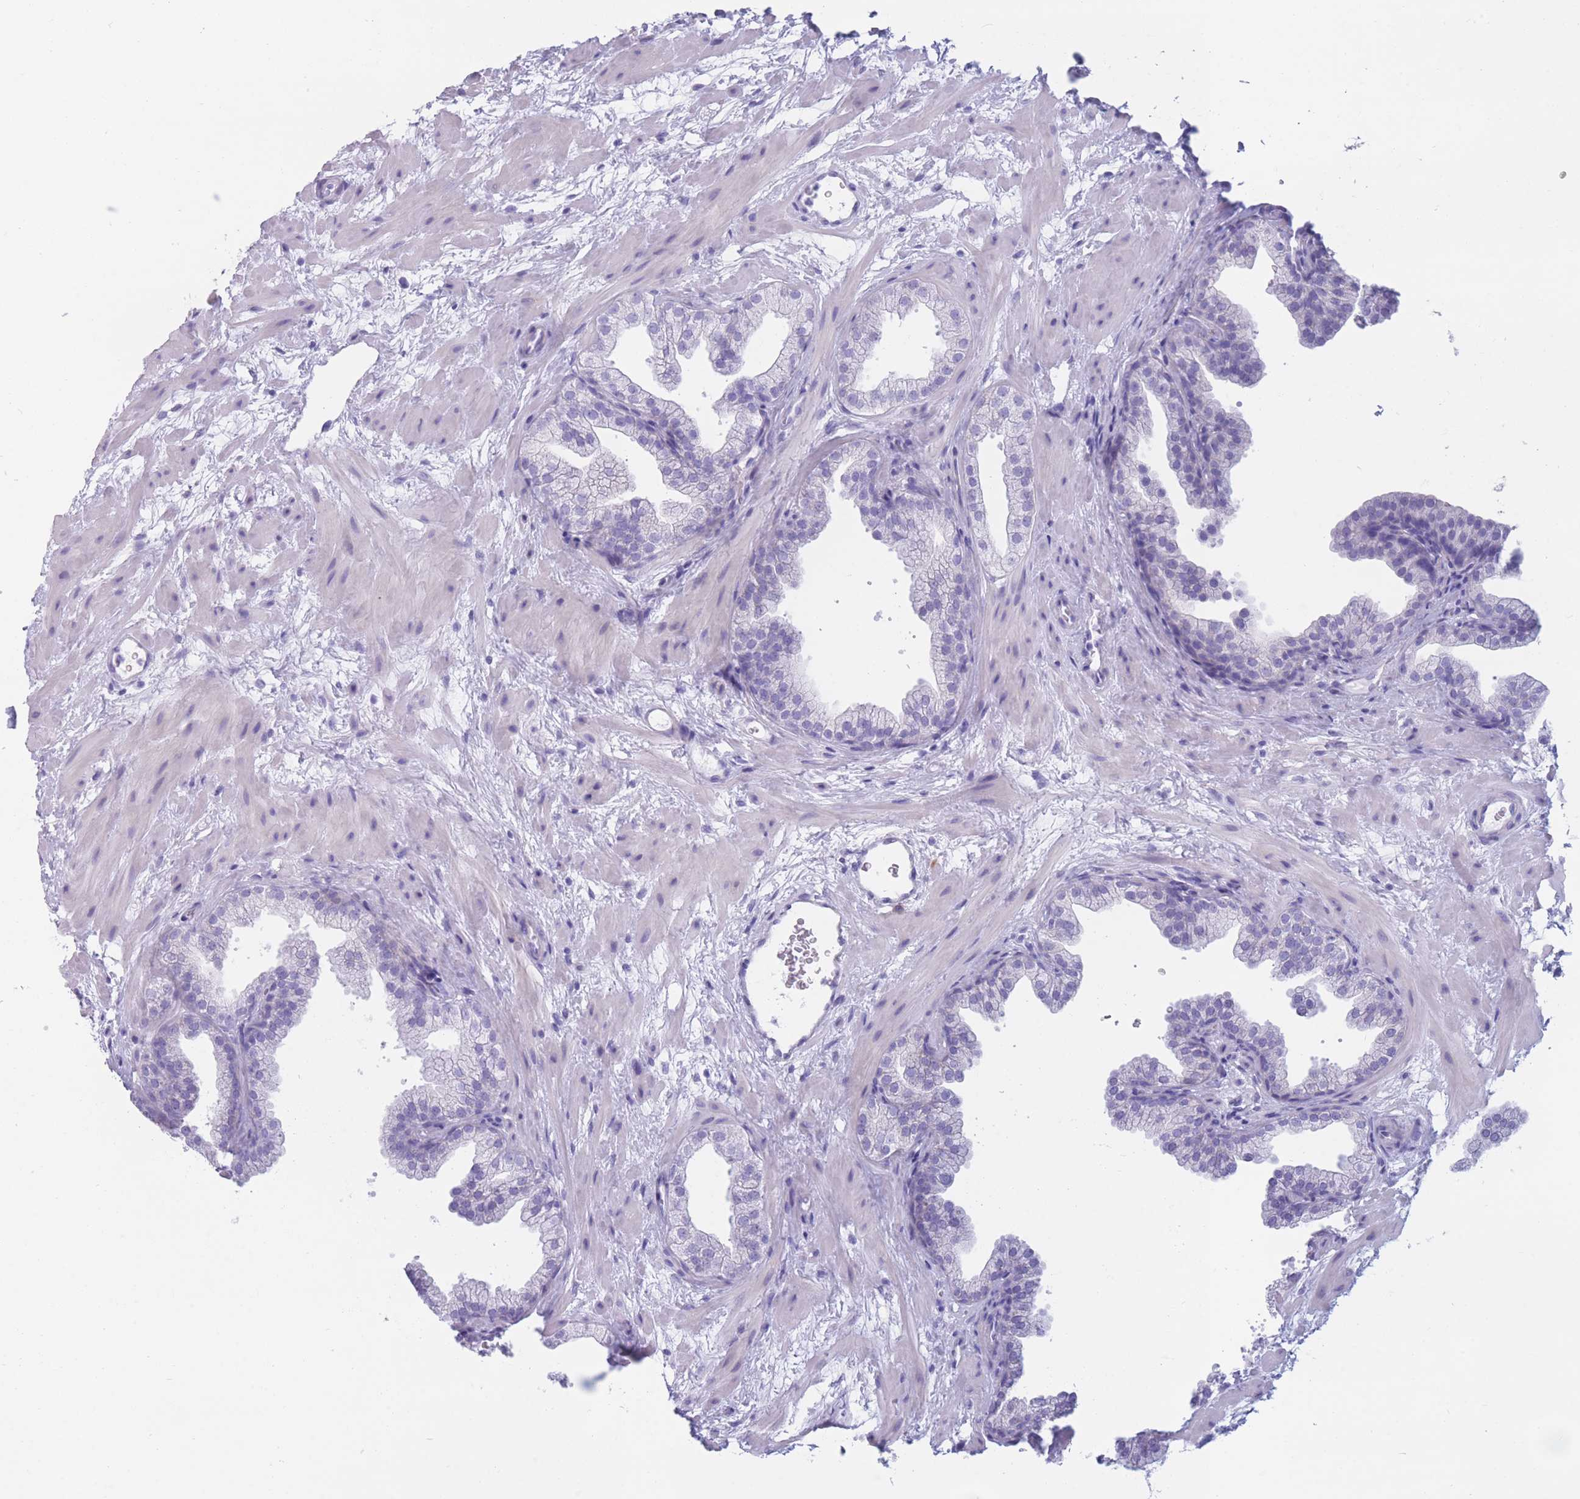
{"staining": {"intensity": "negative", "quantity": "none", "location": "none"}, "tissue": "prostate", "cell_type": "Glandular cells", "image_type": "normal", "snomed": [{"axis": "morphology", "description": "Normal tissue, NOS"}, {"axis": "topography", "description": "Prostate"}], "caption": "An image of human prostate is negative for staining in glandular cells. (DAB immunohistochemistry, high magnification).", "gene": "COL27A1", "patient": {"sex": "male", "age": 37}}